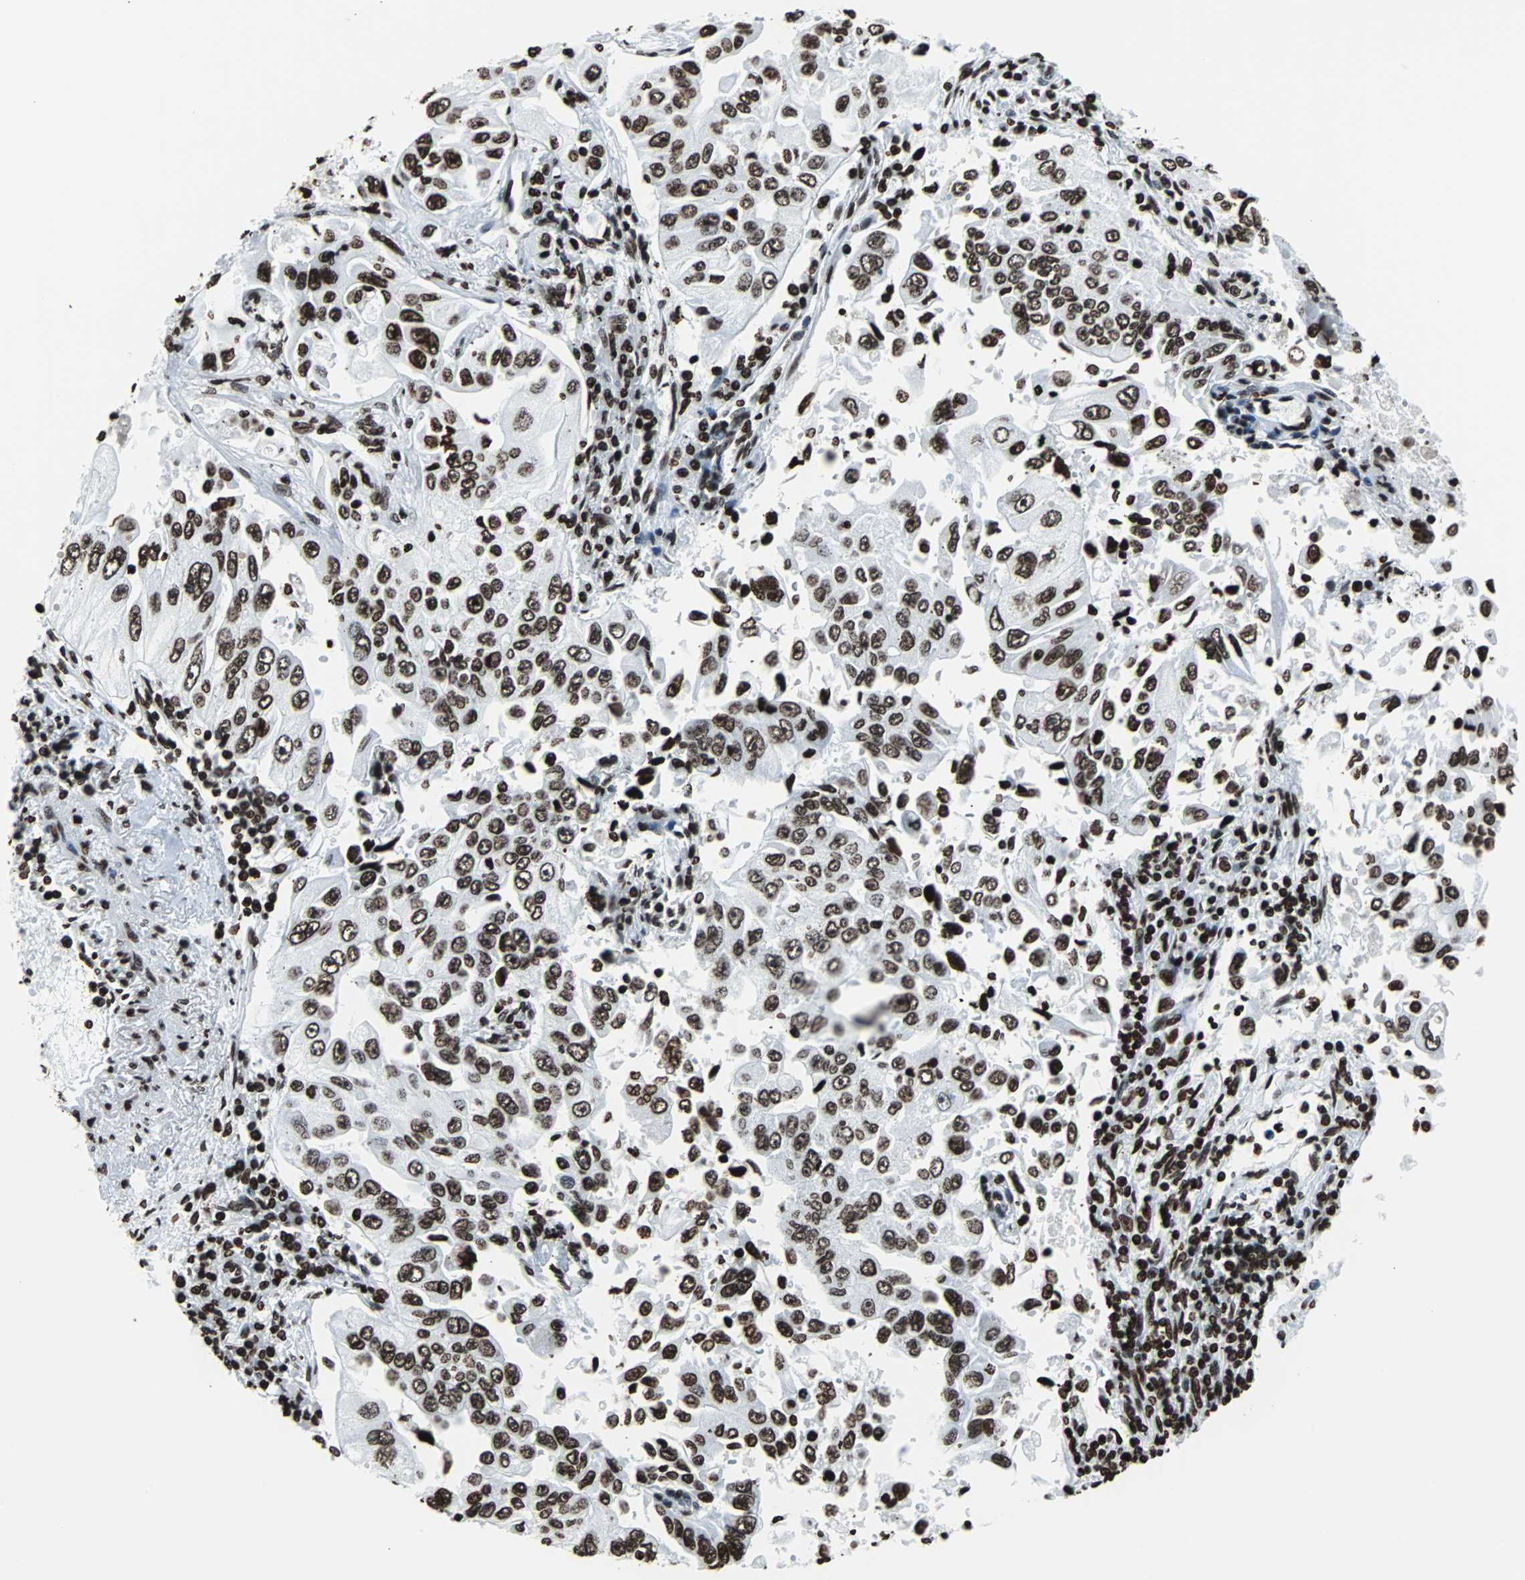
{"staining": {"intensity": "strong", "quantity": ">75%", "location": "nuclear"}, "tissue": "lung cancer", "cell_type": "Tumor cells", "image_type": "cancer", "snomed": [{"axis": "morphology", "description": "Adenocarcinoma, NOS"}, {"axis": "topography", "description": "Lung"}], "caption": "Adenocarcinoma (lung) was stained to show a protein in brown. There is high levels of strong nuclear positivity in approximately >75% of tumor cells. (DAB IHC, brown staining for protein, blue staining for nuclei).", "gene": "H2BC18", "patient": {"sex": "male", "age": 84}}